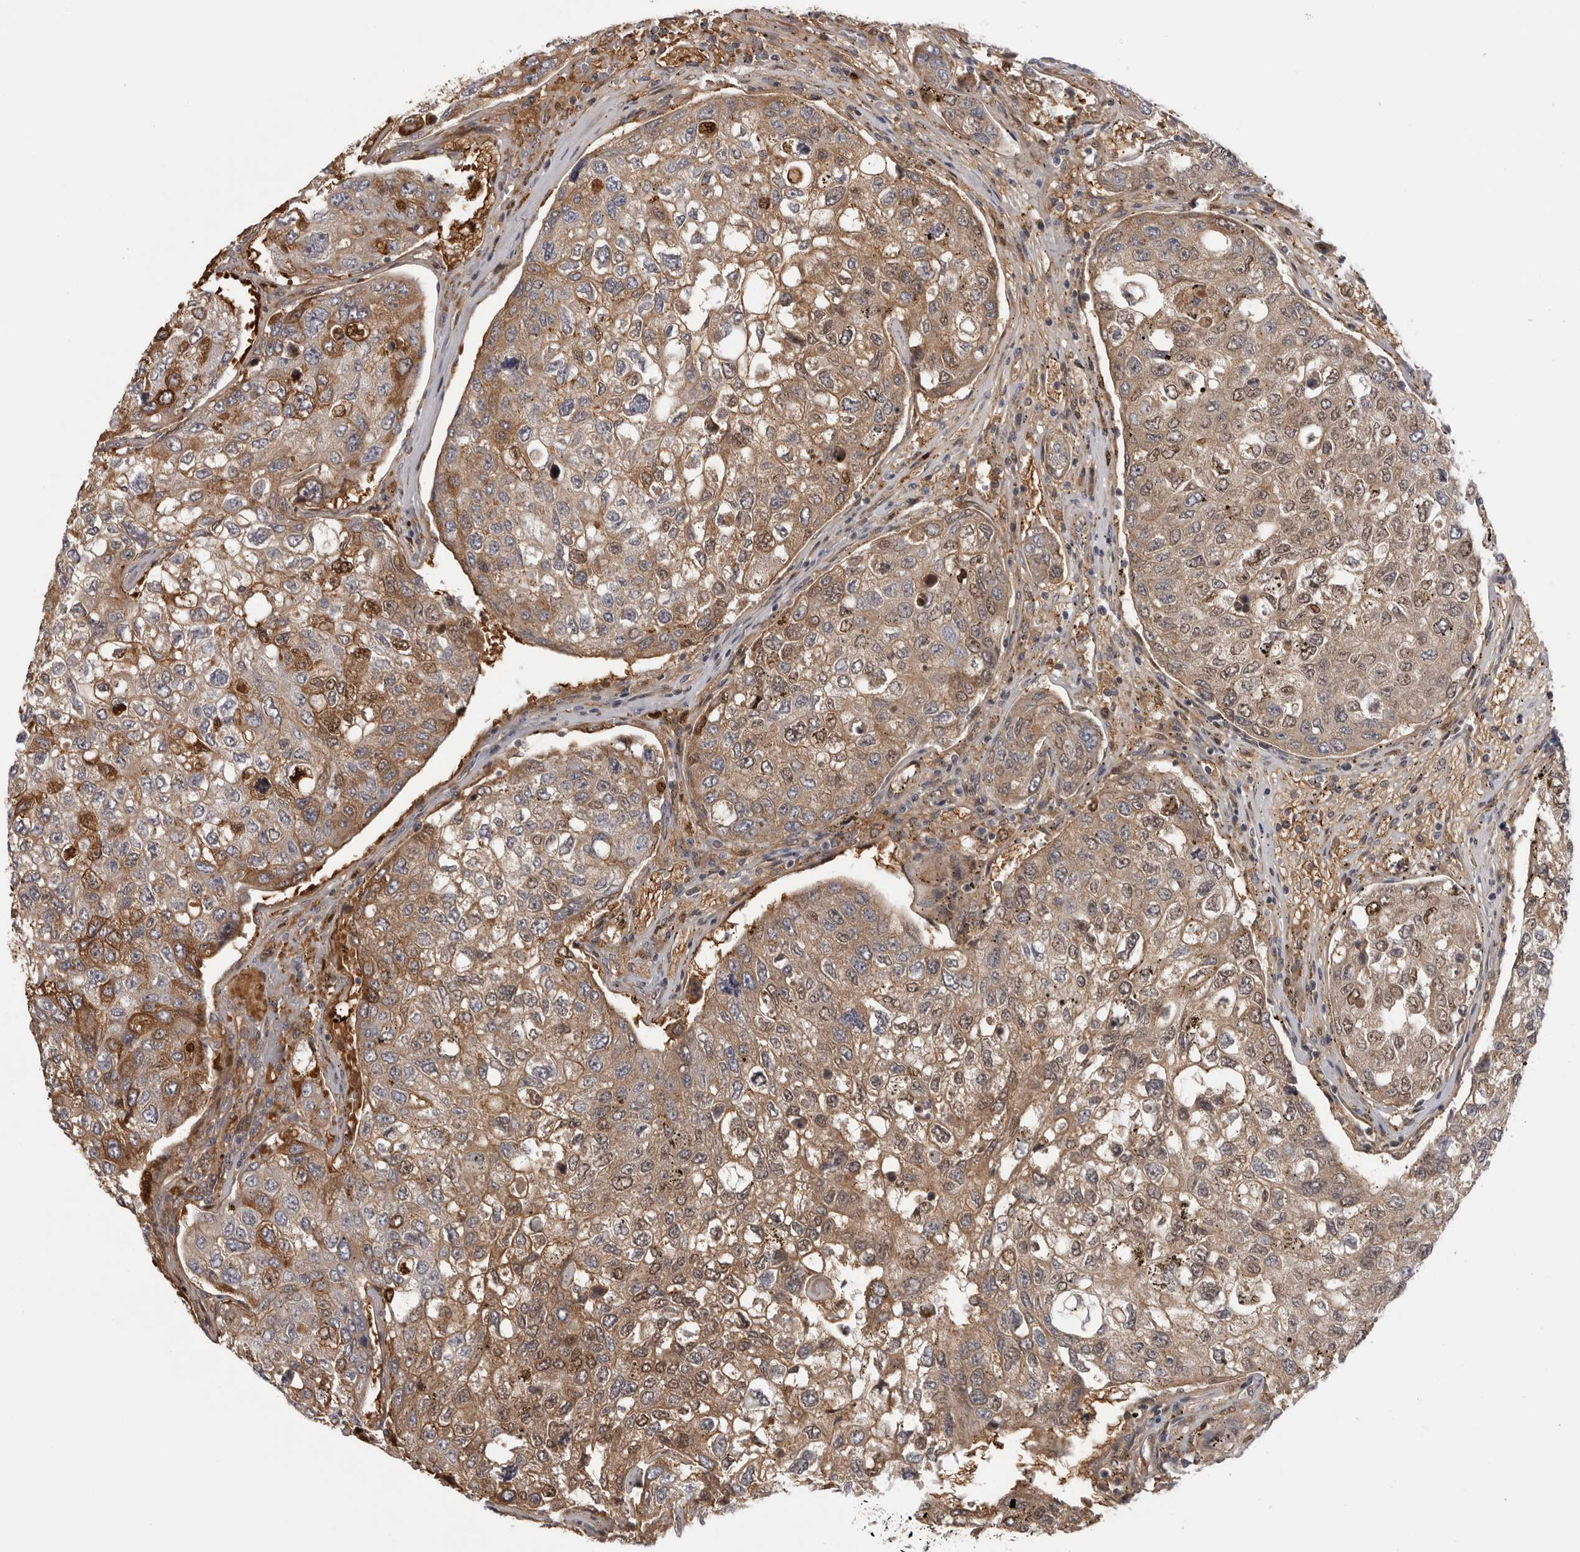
{"staining": {"intensity": "moderate", "quantity": ">75%", "location": "cytoplasmic/membranous,nuclear"}, "tissue": "urothelial cancer", "cell_type": "Tumor cells", "image_type": "cancer", "snomed": [{"axis": "morphology", "description": "Urothelial carcinoma, High grade"}, {"axis": "topography", "description": "Lymph node"}, {"axis": "topography", "description": "Urinary bladder"}], "caption": "High-power microscopy captured an immunohistochemistry (IHC) photomicrograph of urothelial carcinoma (high-grade), revealing moderate cytoplasmic/membranous and nuclear staining in approximately >75% of tumor cells.", "gene": "PLEKHF2", "patient": {"sex": "male", "age": 51}}